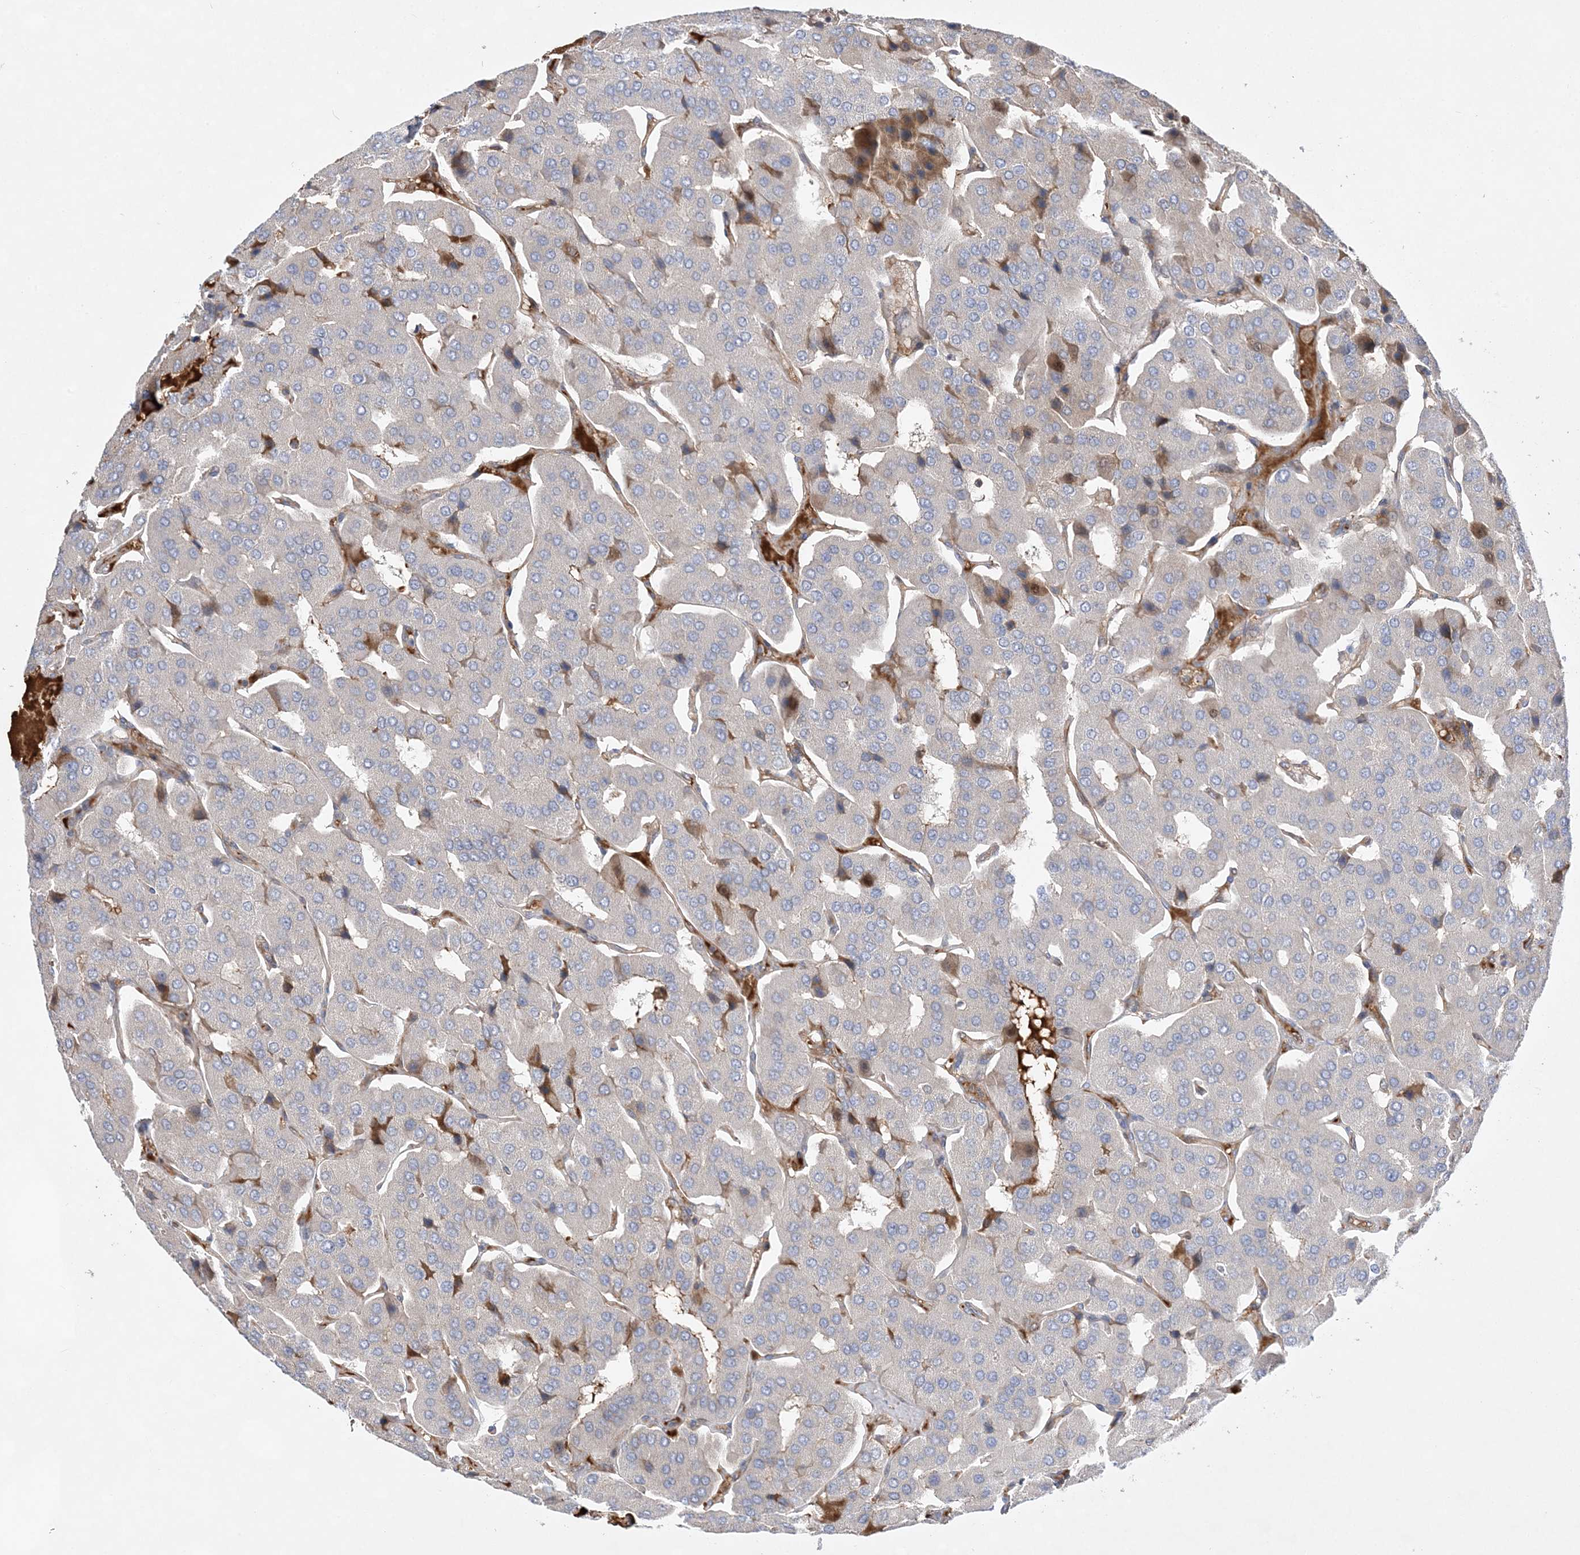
{"staining": {"intensity": "negative", "quantity": "none", "location": "none"}, "tissue": "parathyroid gland", "cell_type": "Glandular cells", "image_type": "normal", "snomed": [{"axis": "morphology", "description": "Normal tissue, NOS"}, {"axis": "morphology", "description": "Adenoma, NOS"}, {"axis": "topography", "description": "Parathyroid gland"}], "caption": "Immunohistochemistry (IHC) histopathology image of unremarkable parathyroid gland: human parathyroid gland stained with DAB (3,3'-diaminobenzidine) demonstrates no significant protein staining in glandular cells.", "gene": "TMEM132B", "patient": {"sex": "female", "age": 86}}